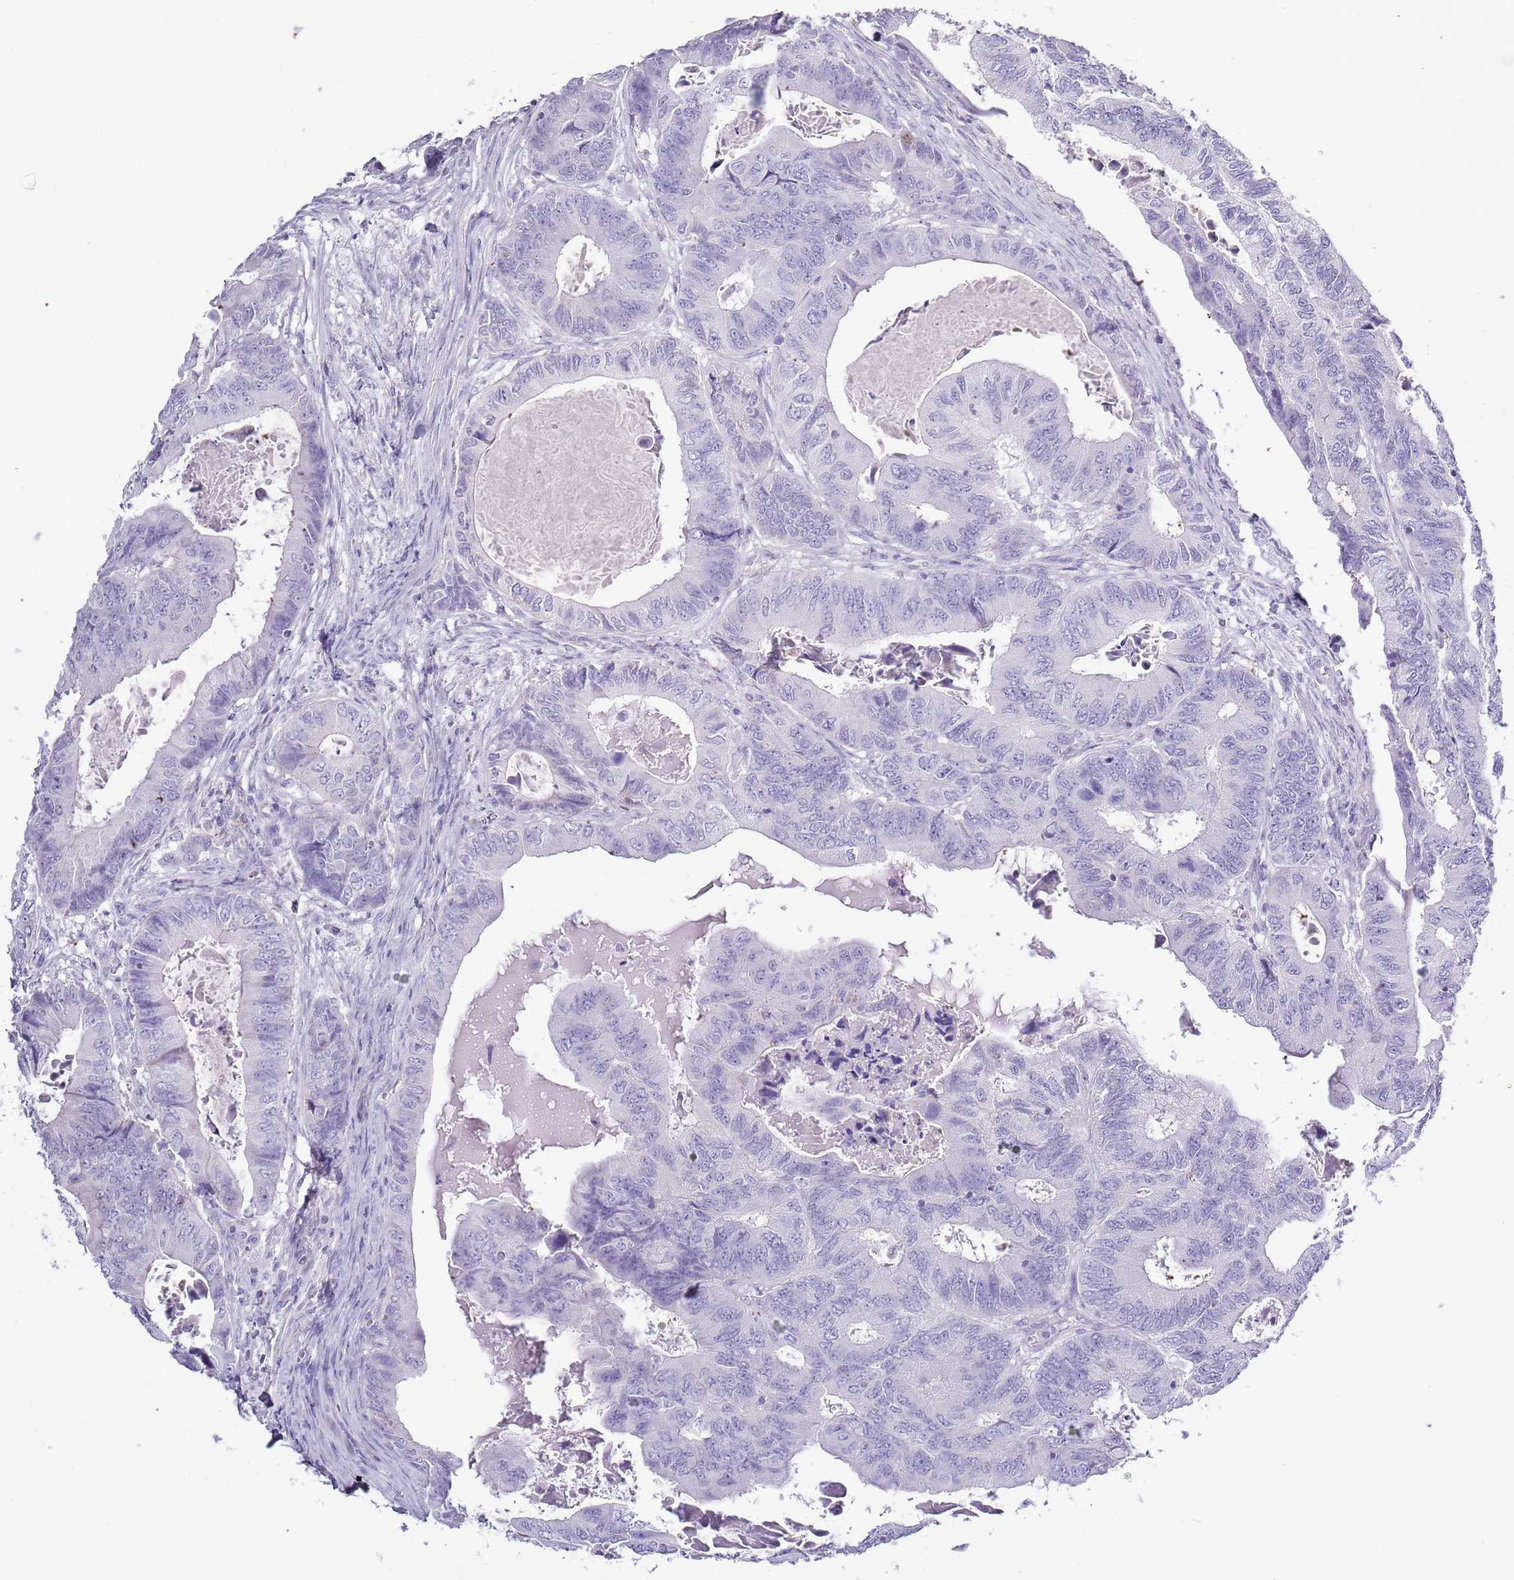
{"staining": {"intensity": "negative", "quantity": "none", "location": "none"}, "tissue": "colorectal cancer", "cell_type": "Tumor cells", "image_type": "cancer", "snomed": [{"axis": "morphology", "description": "Adenocarcinoma, NOS"}, {"axis": "topography", "description": "Colon"}], "caption": "Immunohistochemistry (IHC) micrograph of neoplastic tissue: colorectal cancer stained with DAB shows no significant protein positivity in tumor cells.", "gene": "SLC23A1", "patient": {"sex": "male", "age": 85}}